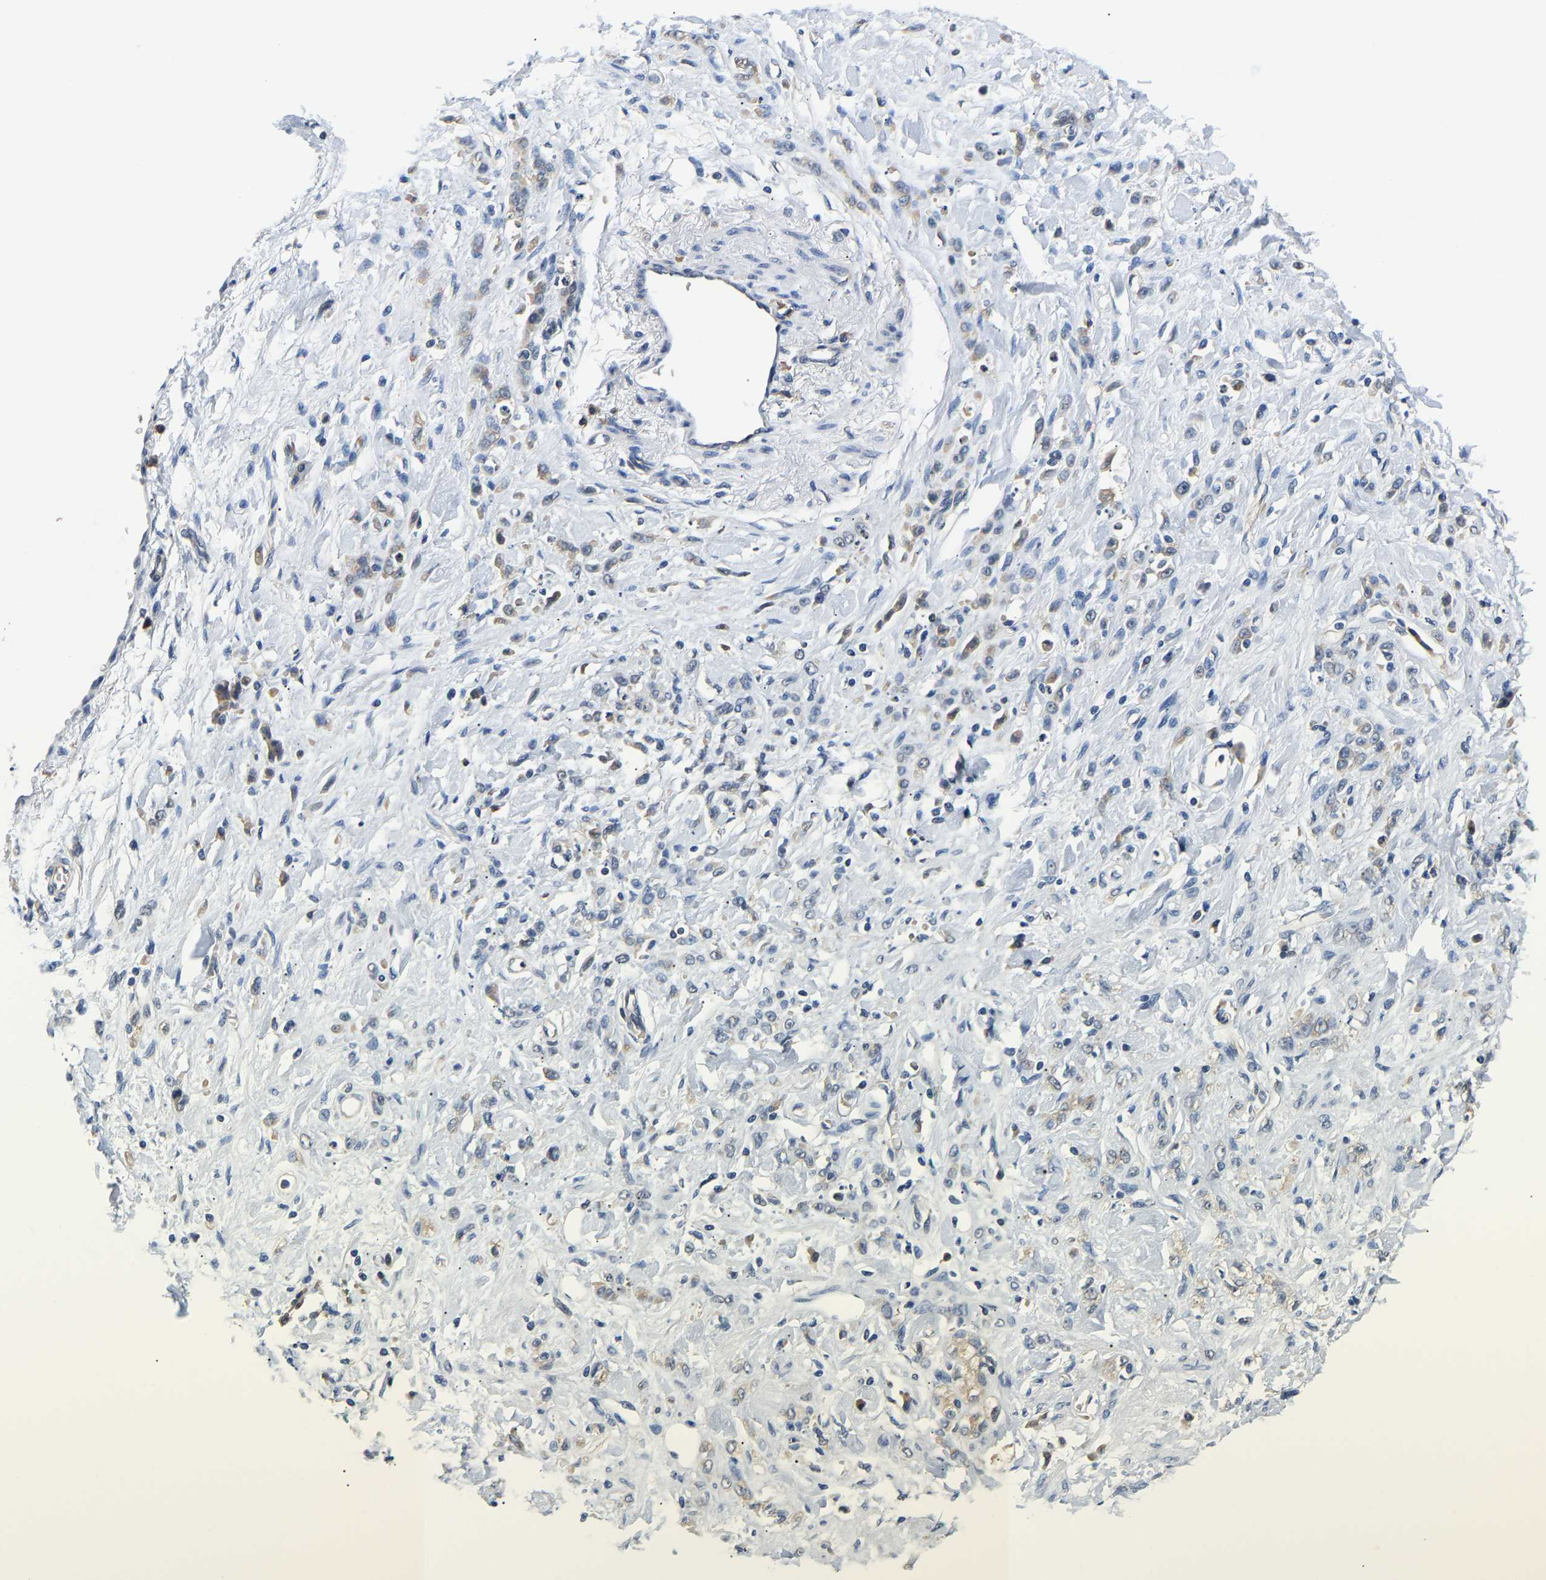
{"staining": {"intensity": "negative", "quantity": "none", "location": "none"}, "tissue": "stomach cancer", "cell_type": "Tumor cells", "image_type": "cancer", "snomed": [{"axis": "morphology", "description": "Normal tissue, NOS"}, {"axis": "morphology", "description": "Adenocarcinoma, NOS"}, {"axis": "topography", "description": "Stomach"}], "caption": "This is a photomicrograph of IHC staining of stomach cancer (adenocarcinoma), which shows no expression in tumor cells.", "gene": "ARHGEF12", "patient": {"sex": "male", "age": 82}}